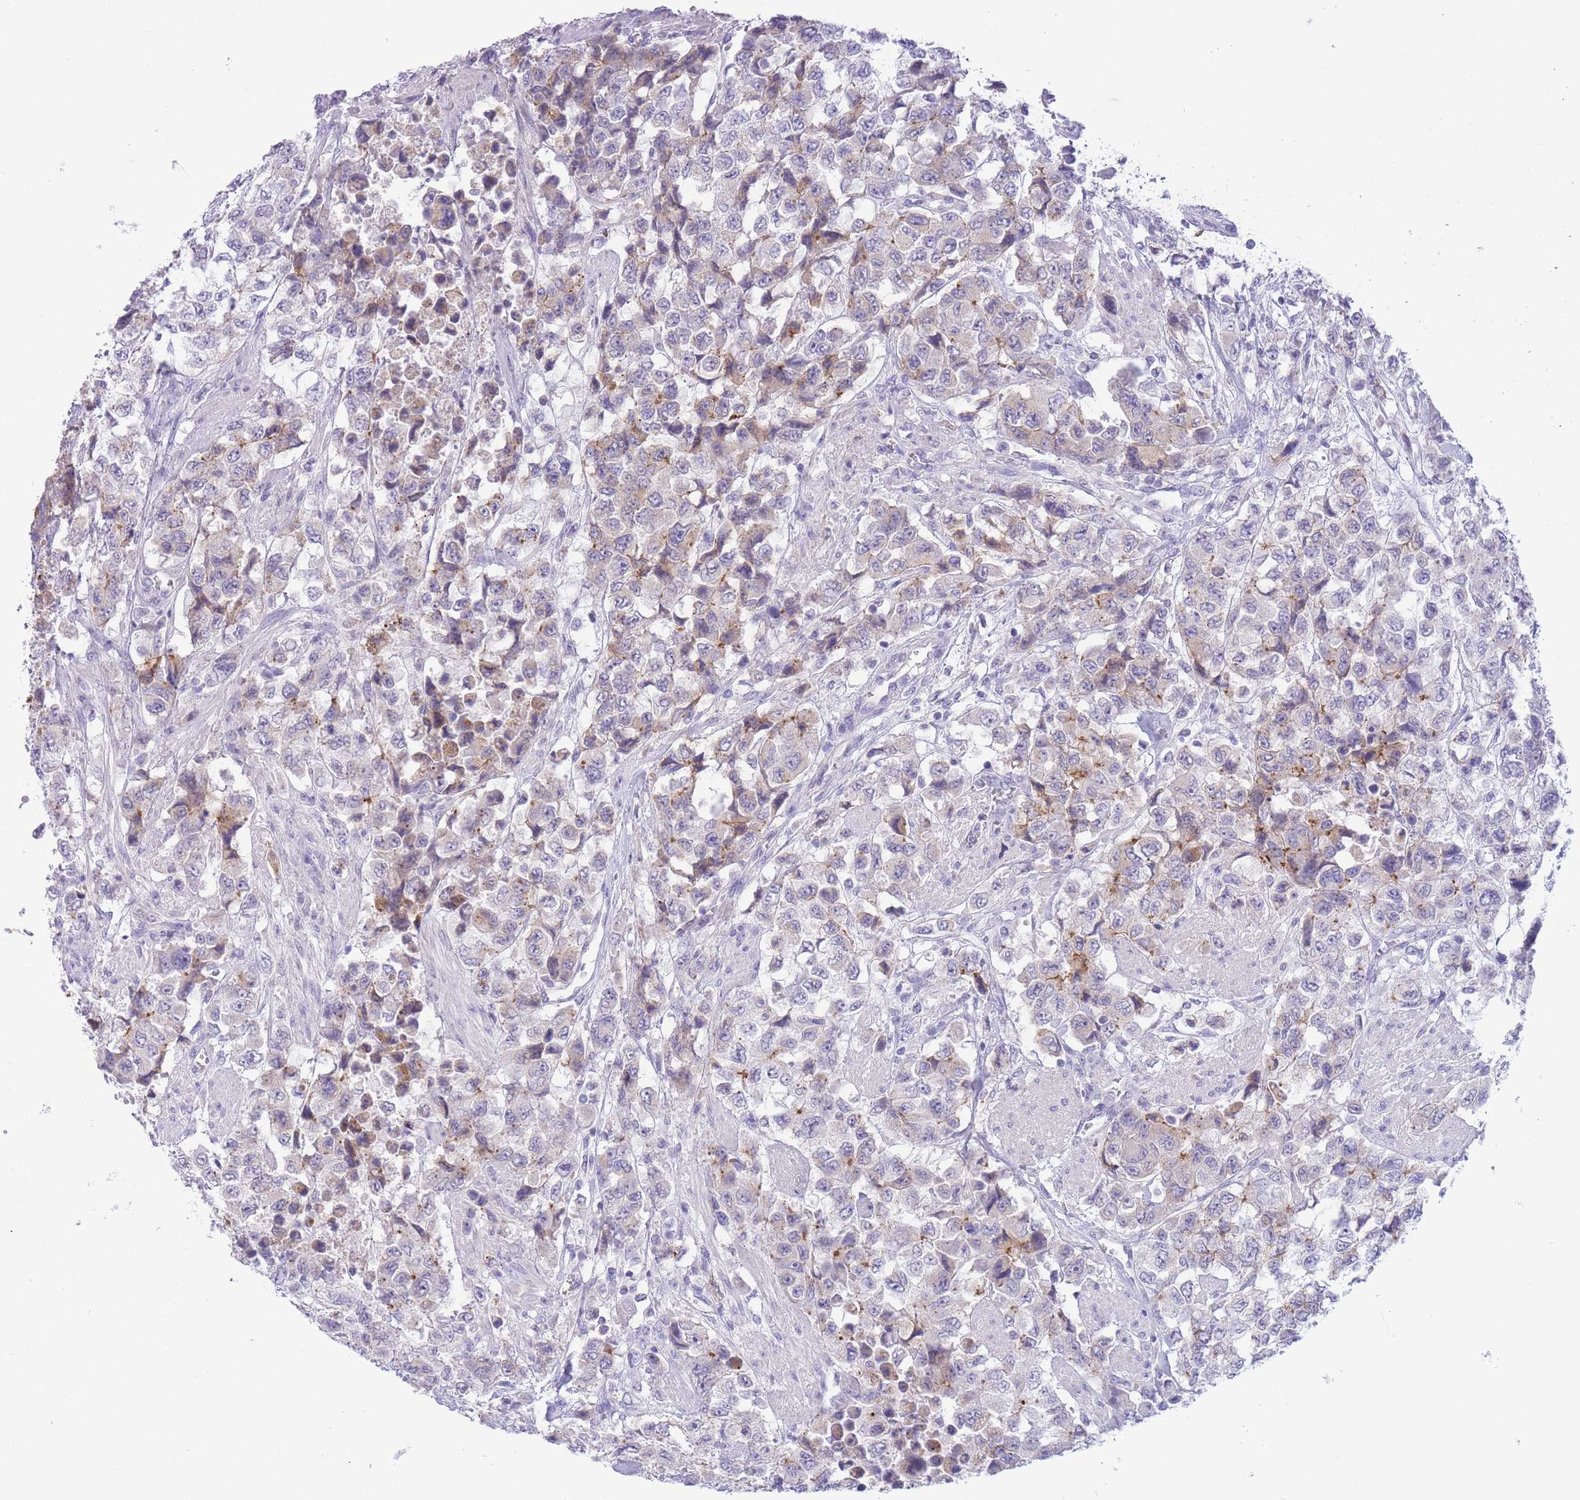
{"staining": {"intensity": "moderate", "quantity": "<25%", "location": "cytoplasmic/membranous"}, "tissue": "urothelial cancer", "cell_type": "Tumor cells", "image_type": "cancer", "snomed": [{"axis": "morphology", "description": "Urothelial carcinoma, High grade"}, {"axis": "topography", "description": "Urinary bladder"}], "caption": "A high-resolution histopathology image shows IHC staining of high-grade urothelial carcinoma, which exhibits moderate cytoplasmic/membranous staining in about <25% of tumor cells.", "gene": "ASAP3", "patient": {"sex": "female", "age": 78}}